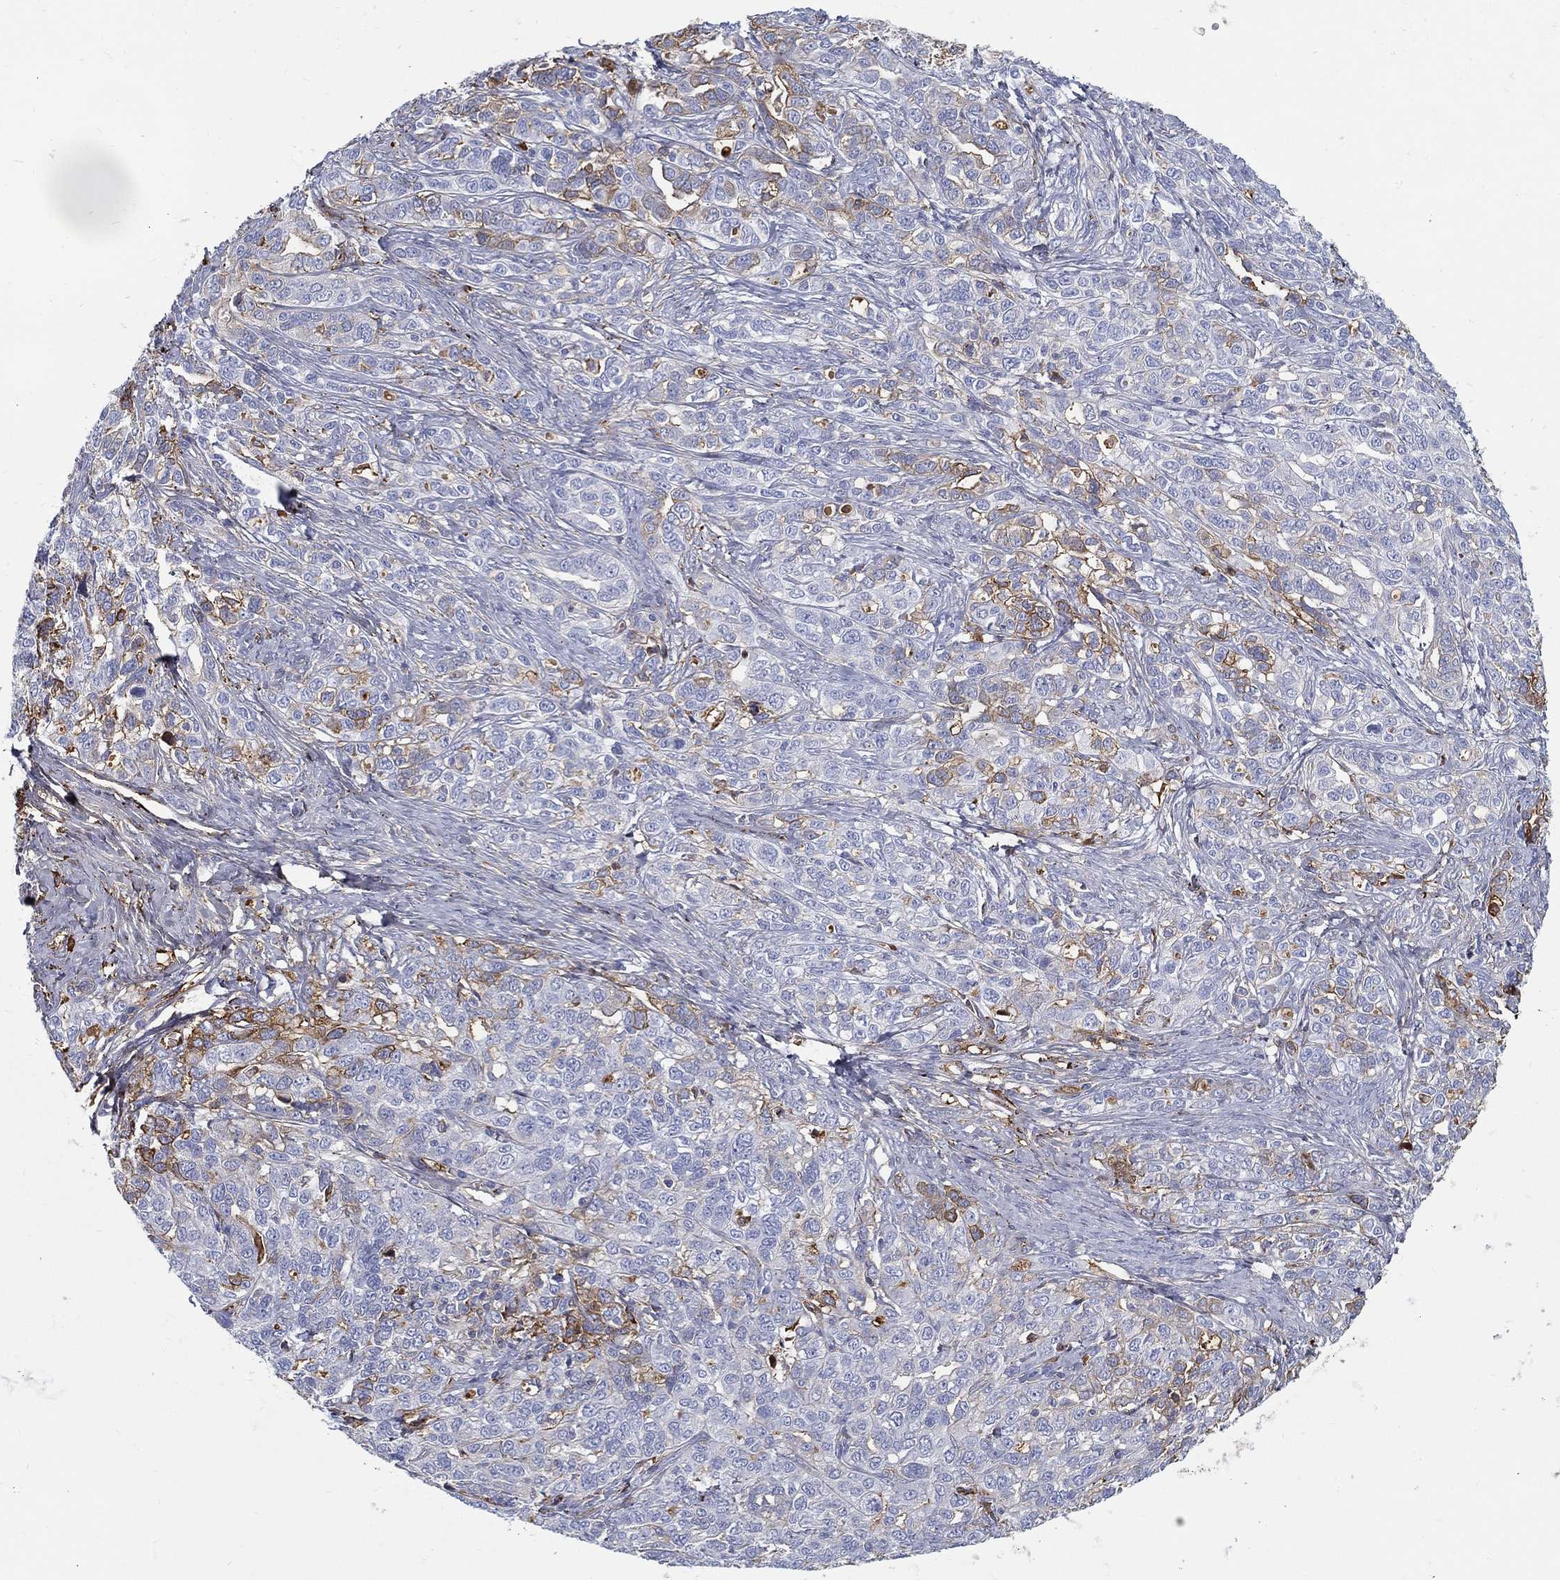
{"staining": {"intensity": "moderate", "quantity": "<25%", "location": "cytoplasmic/membranous"}, "tissue": "ovarian cancer", "cell_type": "Tumor cells", "image_type": "cancer", "snomed": [{"axis": "morphology", "description": "Cystadenocarcinoma, serous, NOS"}, {"axis": "topography", "description": "Ovary"}], "caption": "Moderate cytoplasmic/membranous positivity for a protein is seen in about <25% of tumor cells of ovarian cancer using immunohistochemistry.", "gene": "IFNB1", "patient": {"sex": "female", "age": 71}}